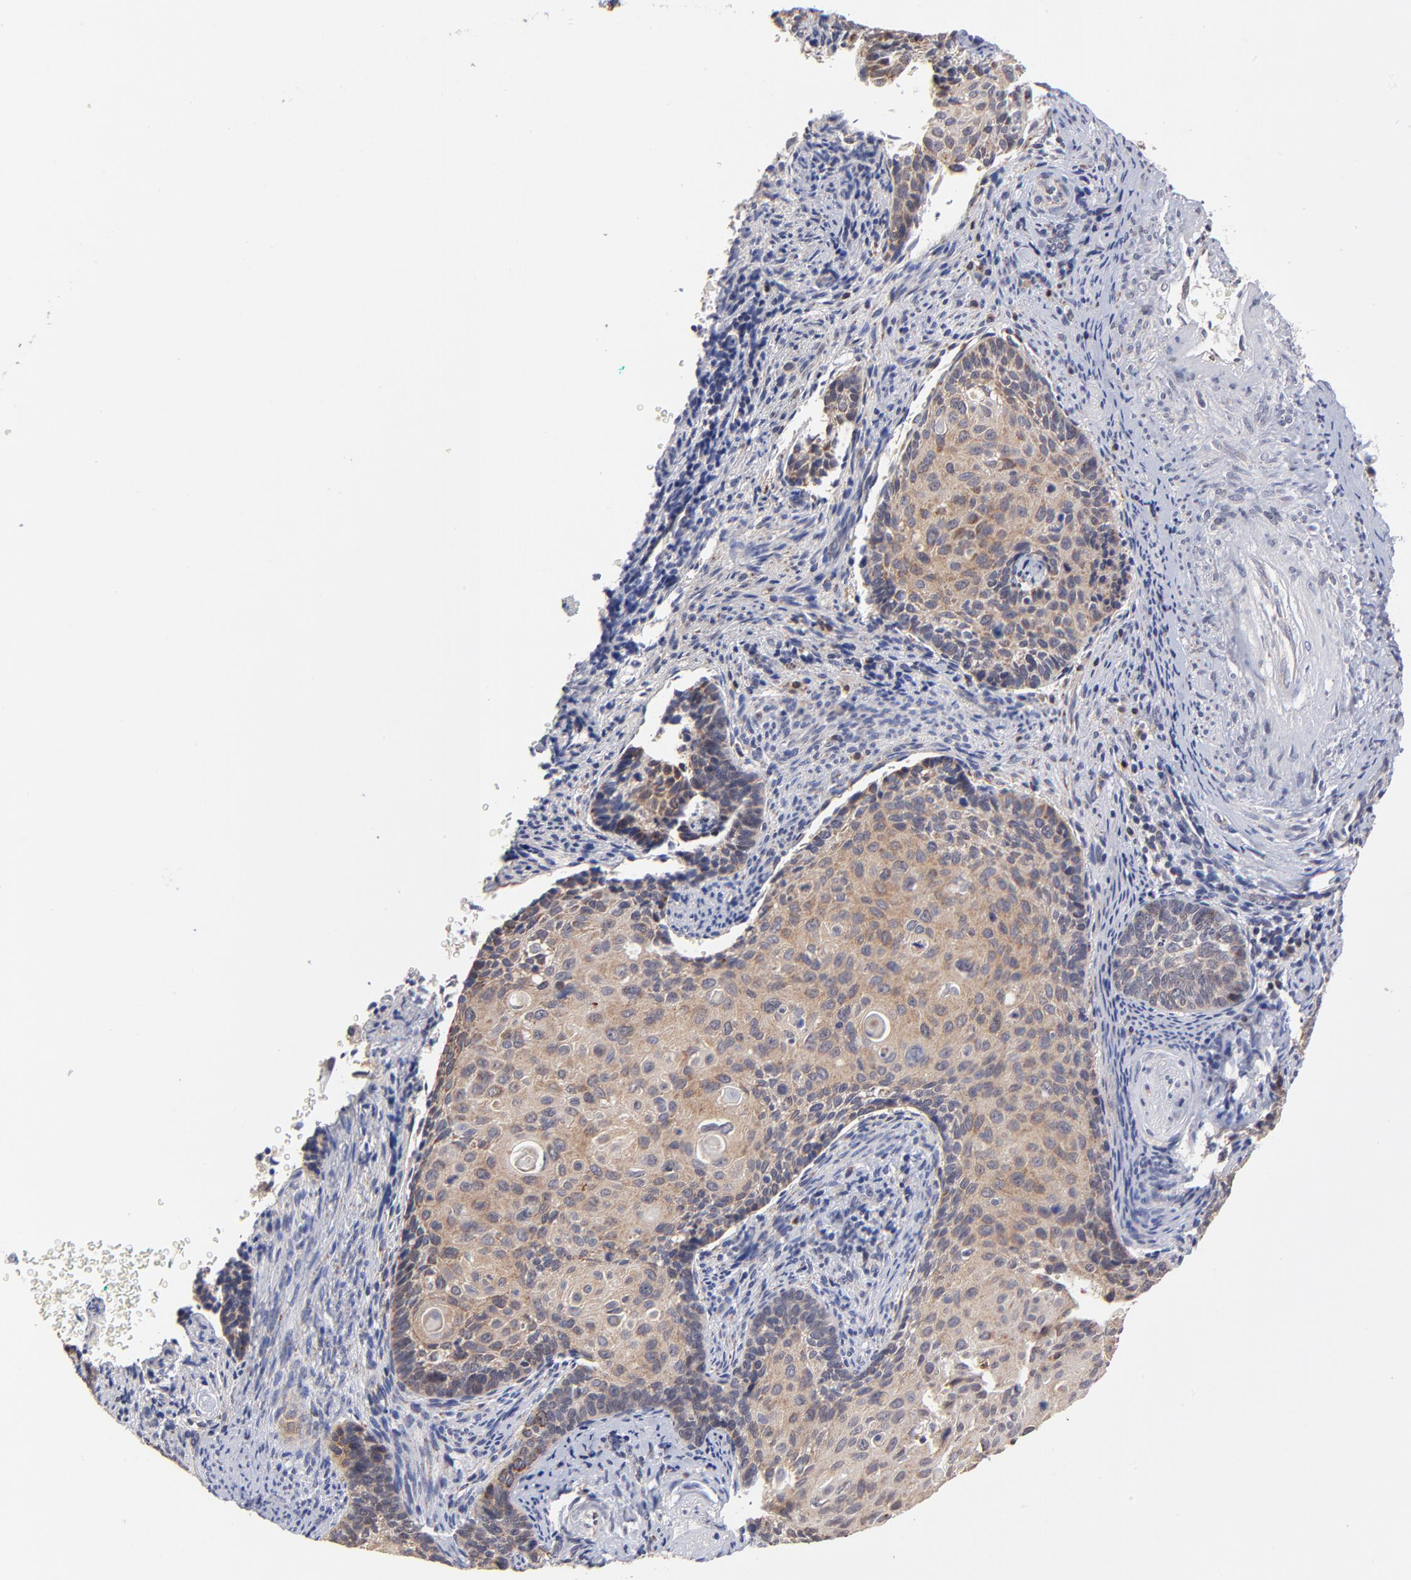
{"staining": {"intensity": "moderate", "quantity": "25%-75%", "location": "cytoplasmic/membranous"}, "tissue": "cervical cancer", "cell_type": "Tumor cells", "image_type": "cancer", "snomed": [{"axis": "morphology", "description": "Squamous cell carcinoma, NOS"}, {"axis": "topography", "description": "Cervix"}], "caption": "Tumor cells display medium levels of moderate cytoplasmic/membranous positivity in approximately 25%-75% of cells in human cervical squamous cell carcinoma. The staining was performed using DAB (3,3'-diaminobenzidine) to visualize the protein expression in brown, while the nuclei were stained in blue with hematoxylin (Magnification: 20x).", "gene": "FBXL12", "patient": {"sex": "female", "age": 33}}